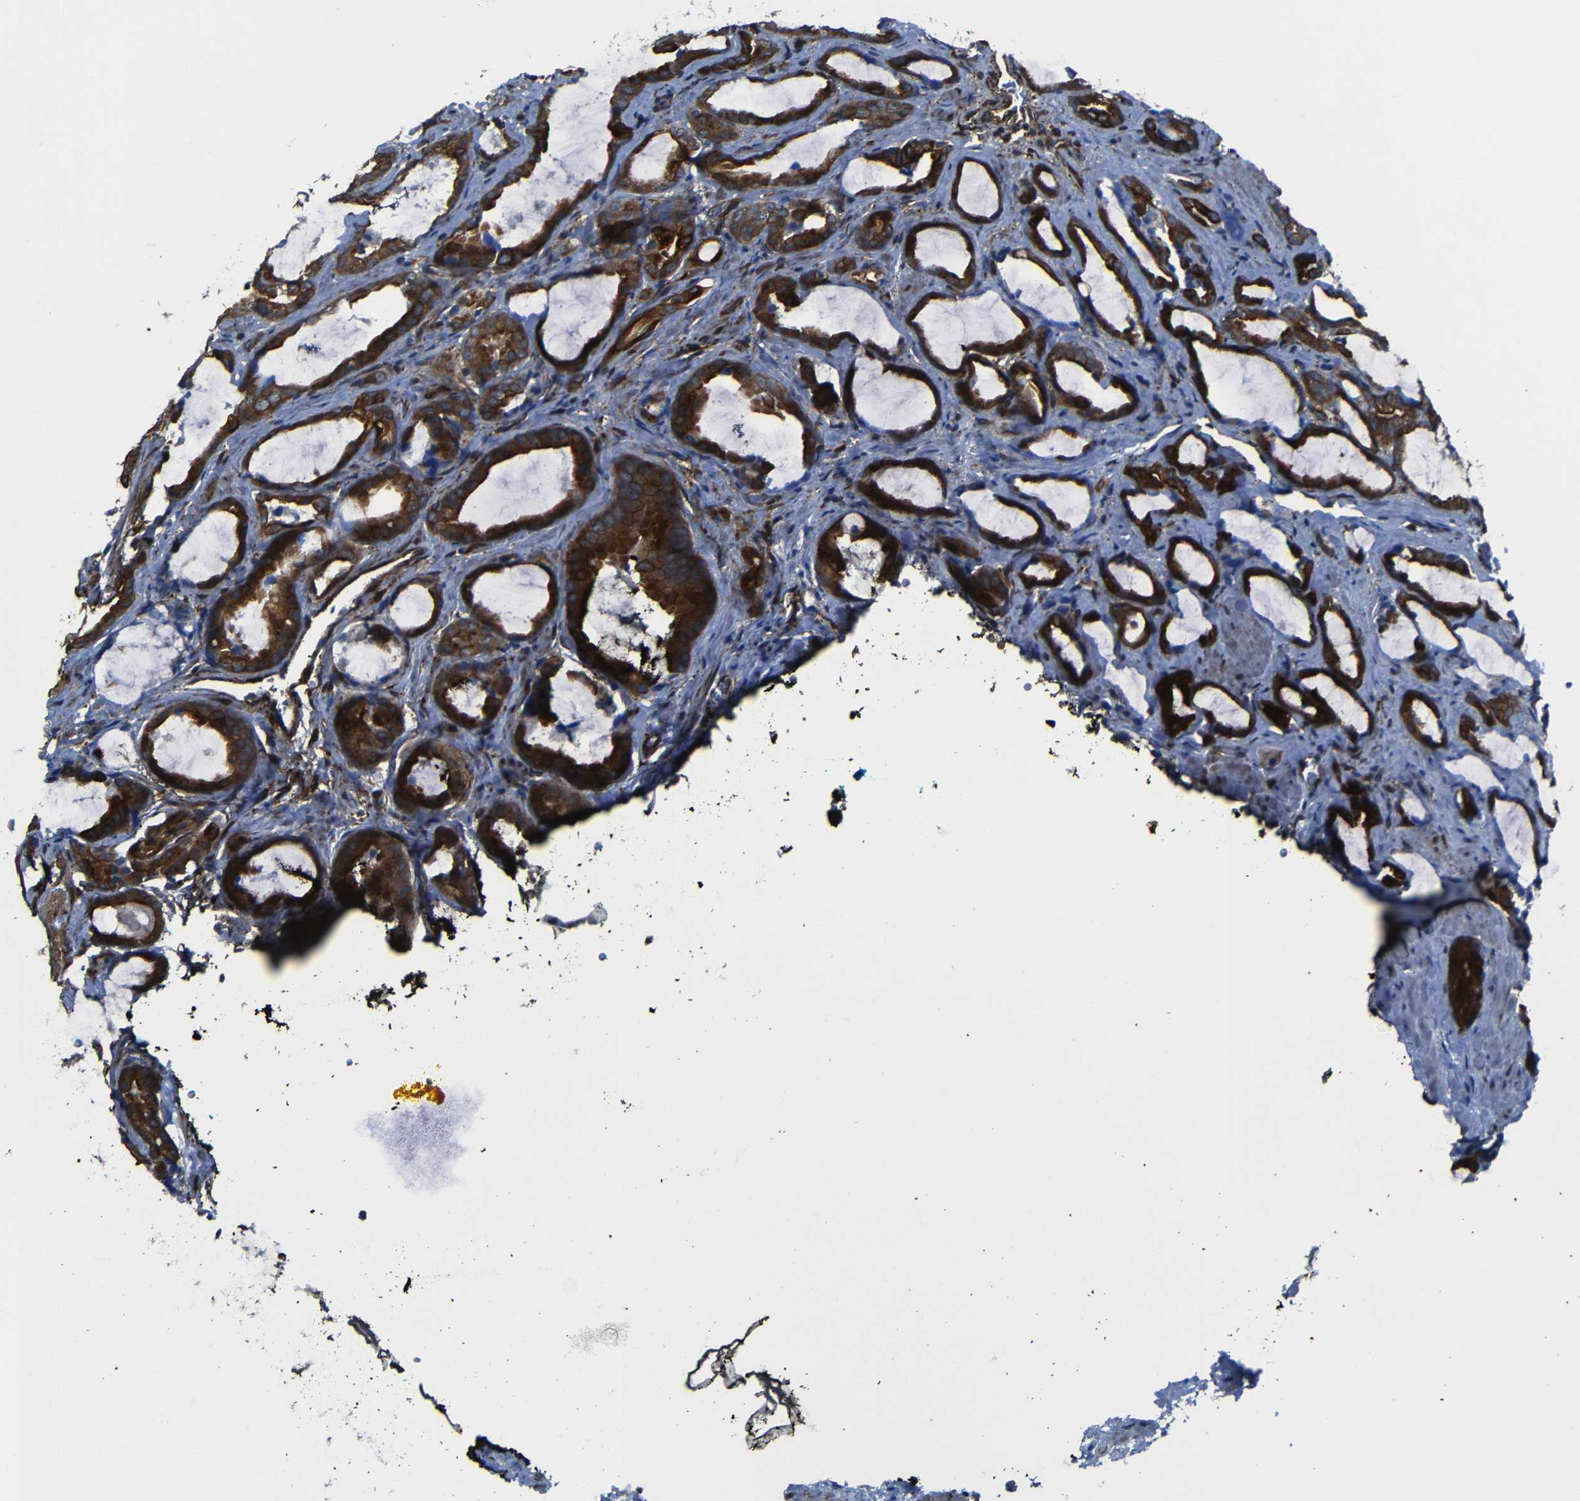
{"staining": {"intensity": "strong", "quantity": ">75%", "location": "cytoplasmic/membranous"}, "tissue": "prostate cancer", "cell_type": "Tumor cells", "image_type": "cancer", "snomed": [{"axis": "morphology", "description": "Adenocarcinoma, Low grade"}, {"axis": "topography", "description": "Prostate"}], "caption": "A high-resolution image shows IHC staining of prostate cancer, which exhibits strong cytoplasmic/membranous expression in about >75% of tumor cells.", "gene": "KIAA0513", "patient": {"sex": "male", "age": 60}}